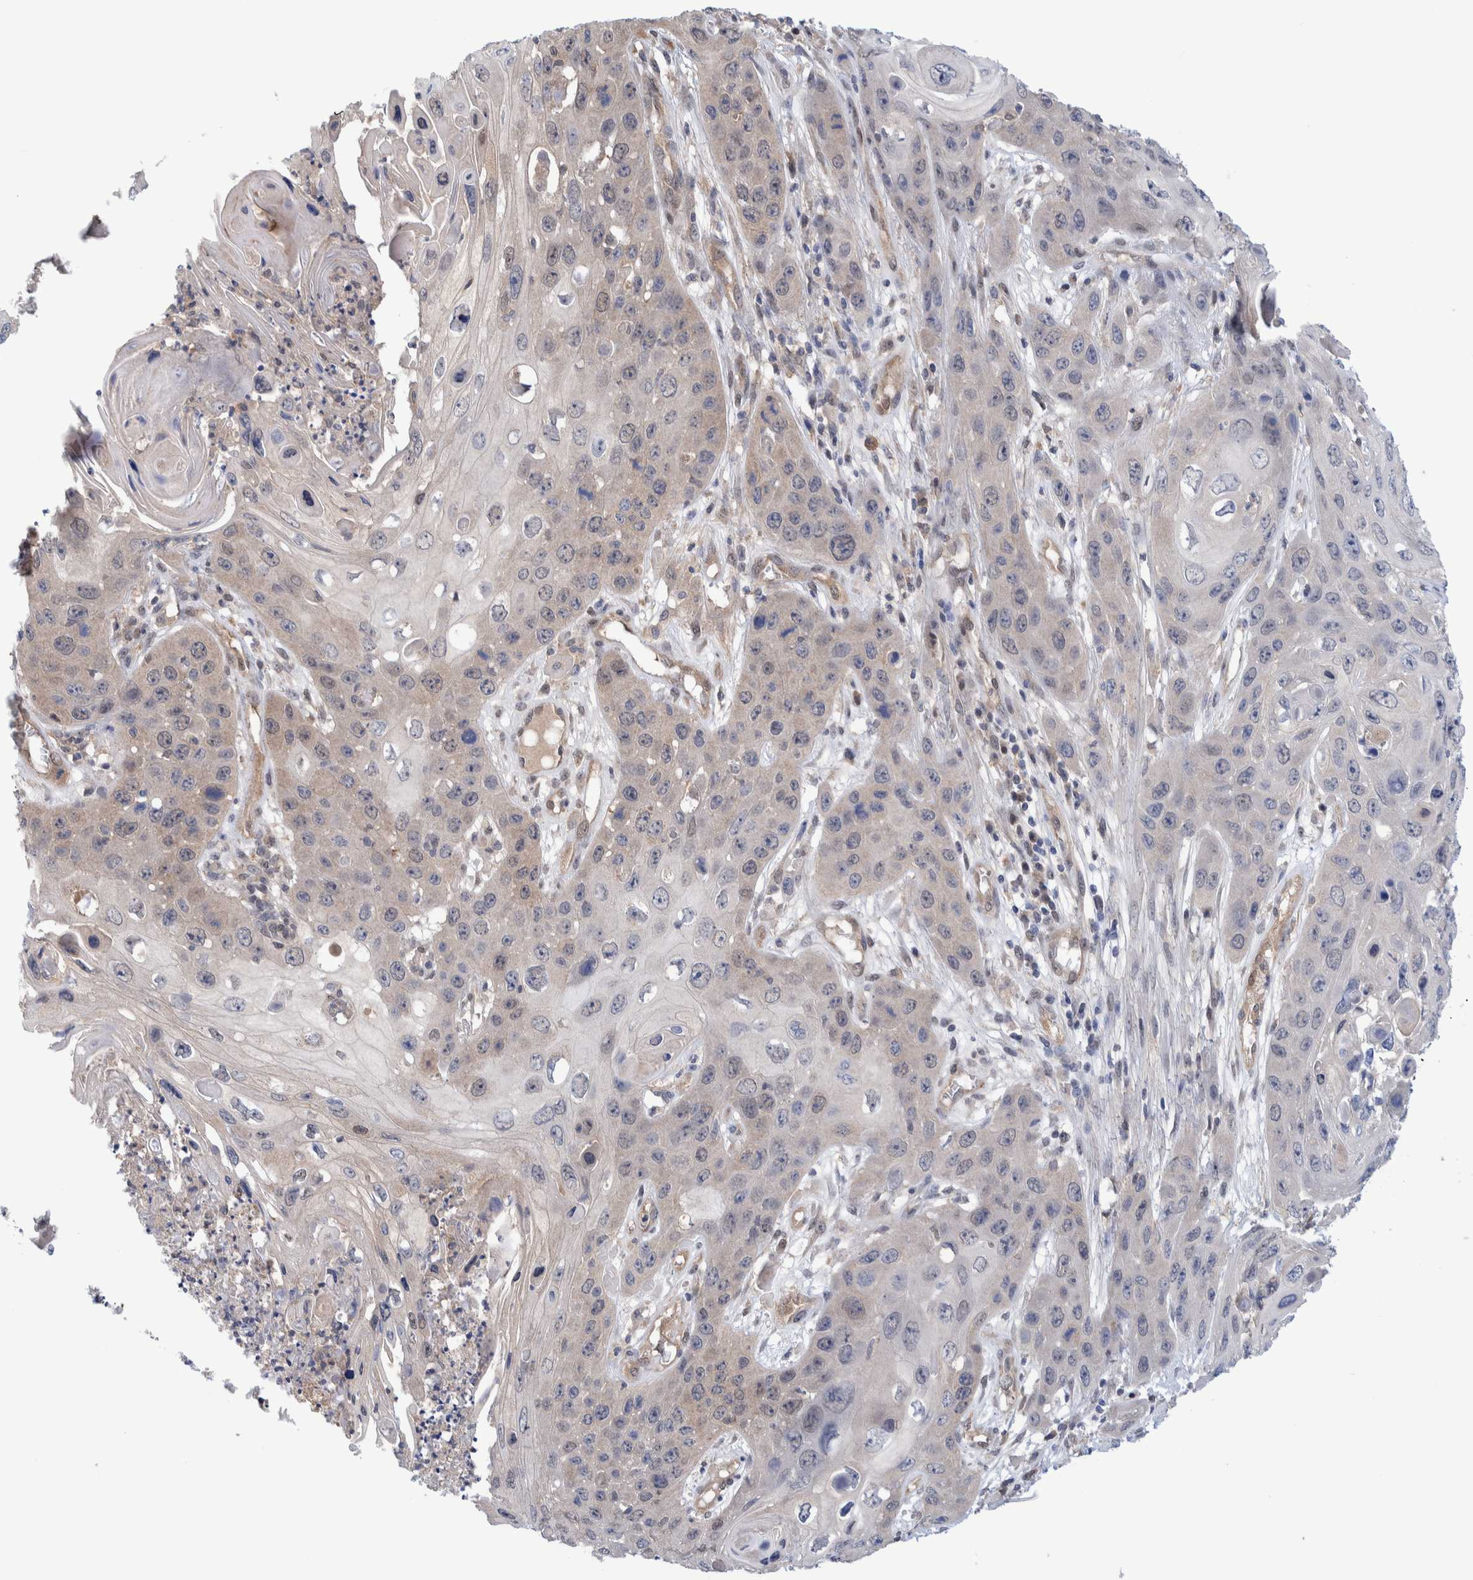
{"staining": {"intensity": "weak", "quantity": "<25%", "location": "cytoplasmic/membranous"}, "tissue": "skin cancer", "cell_type": "Tumor cells", "image_type": "cancer", "snomed": [{"axis": "morphology", "description": "Squamous cell carcinoma, NOS"}, {"axis": "topography", "description": "Skin"}], "caption": "DAB immunohistochemical staining of squamous cell carcinoma (skin) shows no significant staining in tumor cells.", "gene": "PFAS", "patient": {"sex": "male", "age": 55}}